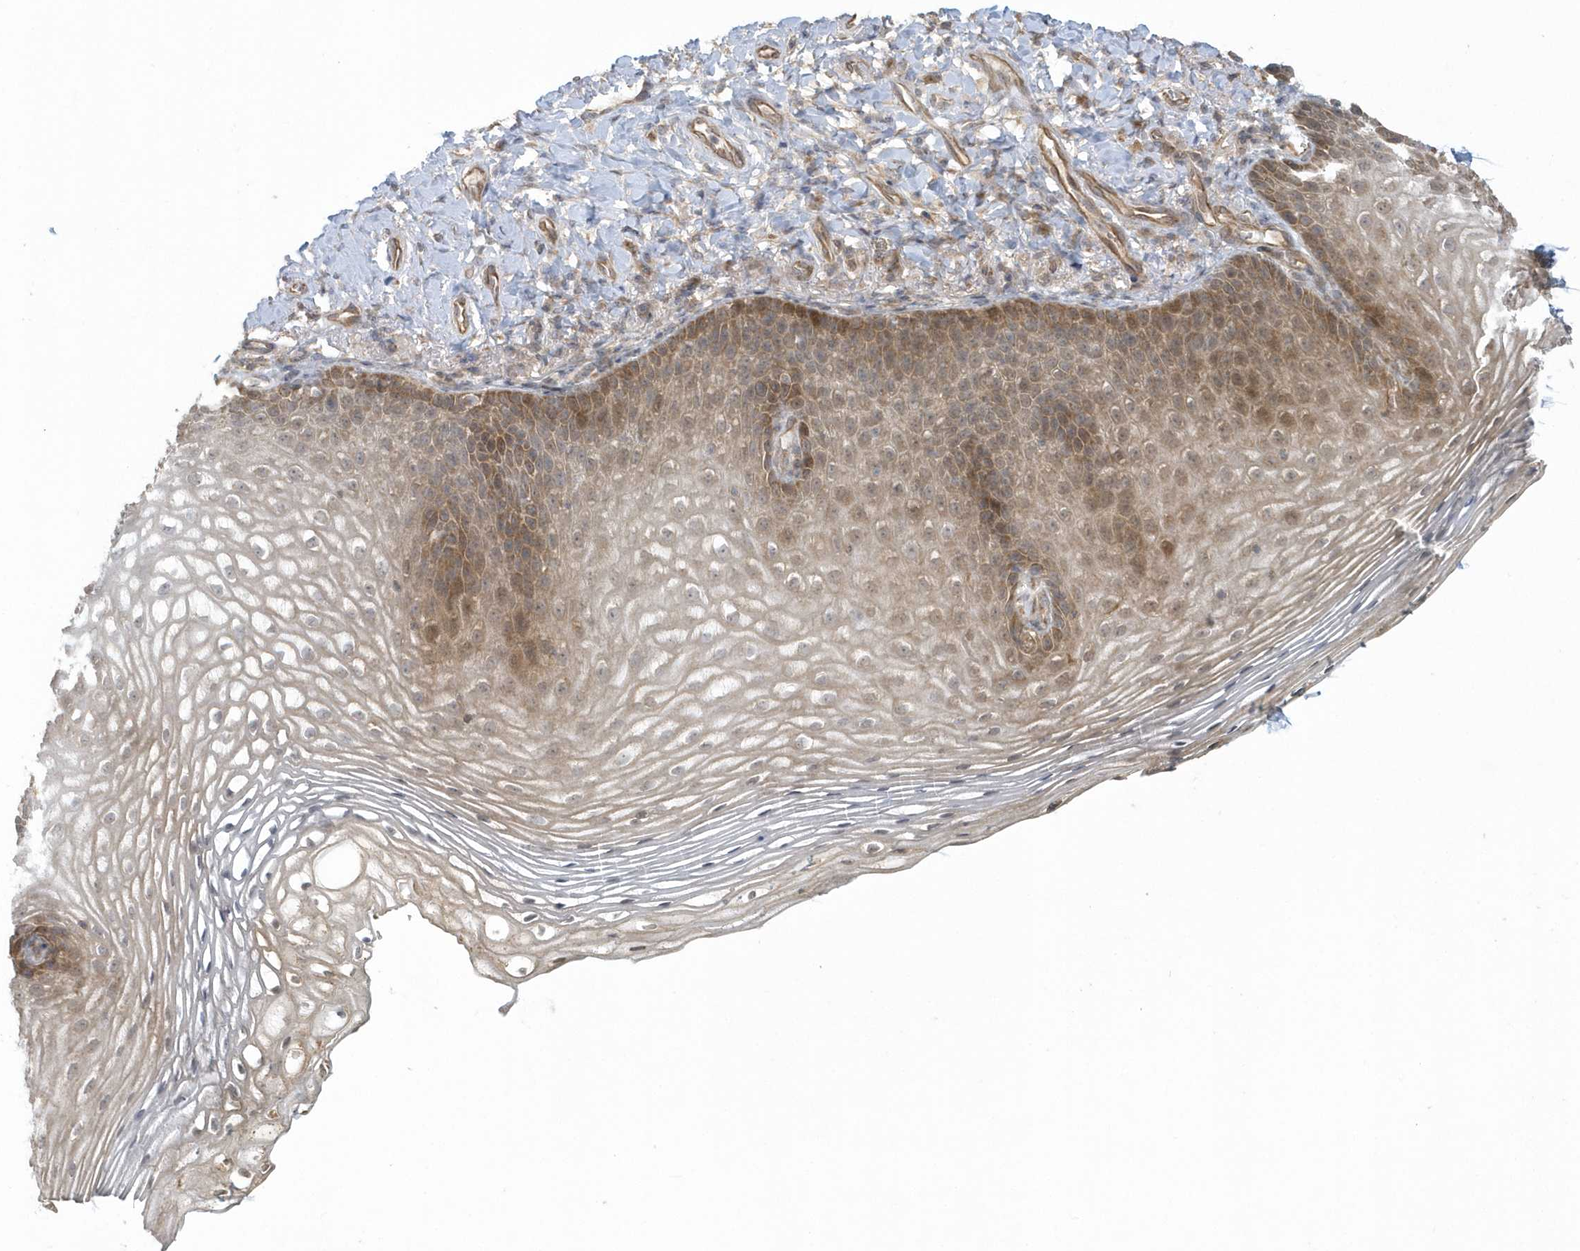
{"staining": {"intensity": "moderate", "quantity": ">75%", "location": "cytoplasmic/membranous"}, "tissue": "vagina", "cell_type": "Squamous epithelial cells", "image_type": "normal", "snomed": [{"axis": "morphology", "description": "Normal tissue, NOS"}, {"axis": "topography", "description": "Vagina"}], "caption": "Brown immunohistochemical staining in normal human vagina shows moderate cytoplasmic/membranous expression in about >75% of squamous epithelial cells. (Stains: DAB in brown, nuclei in blue, Microscopy: brightfield microscopy at high magnification).", "gene": "THG1L", "patient": {"sex": "female", "age": 60}}